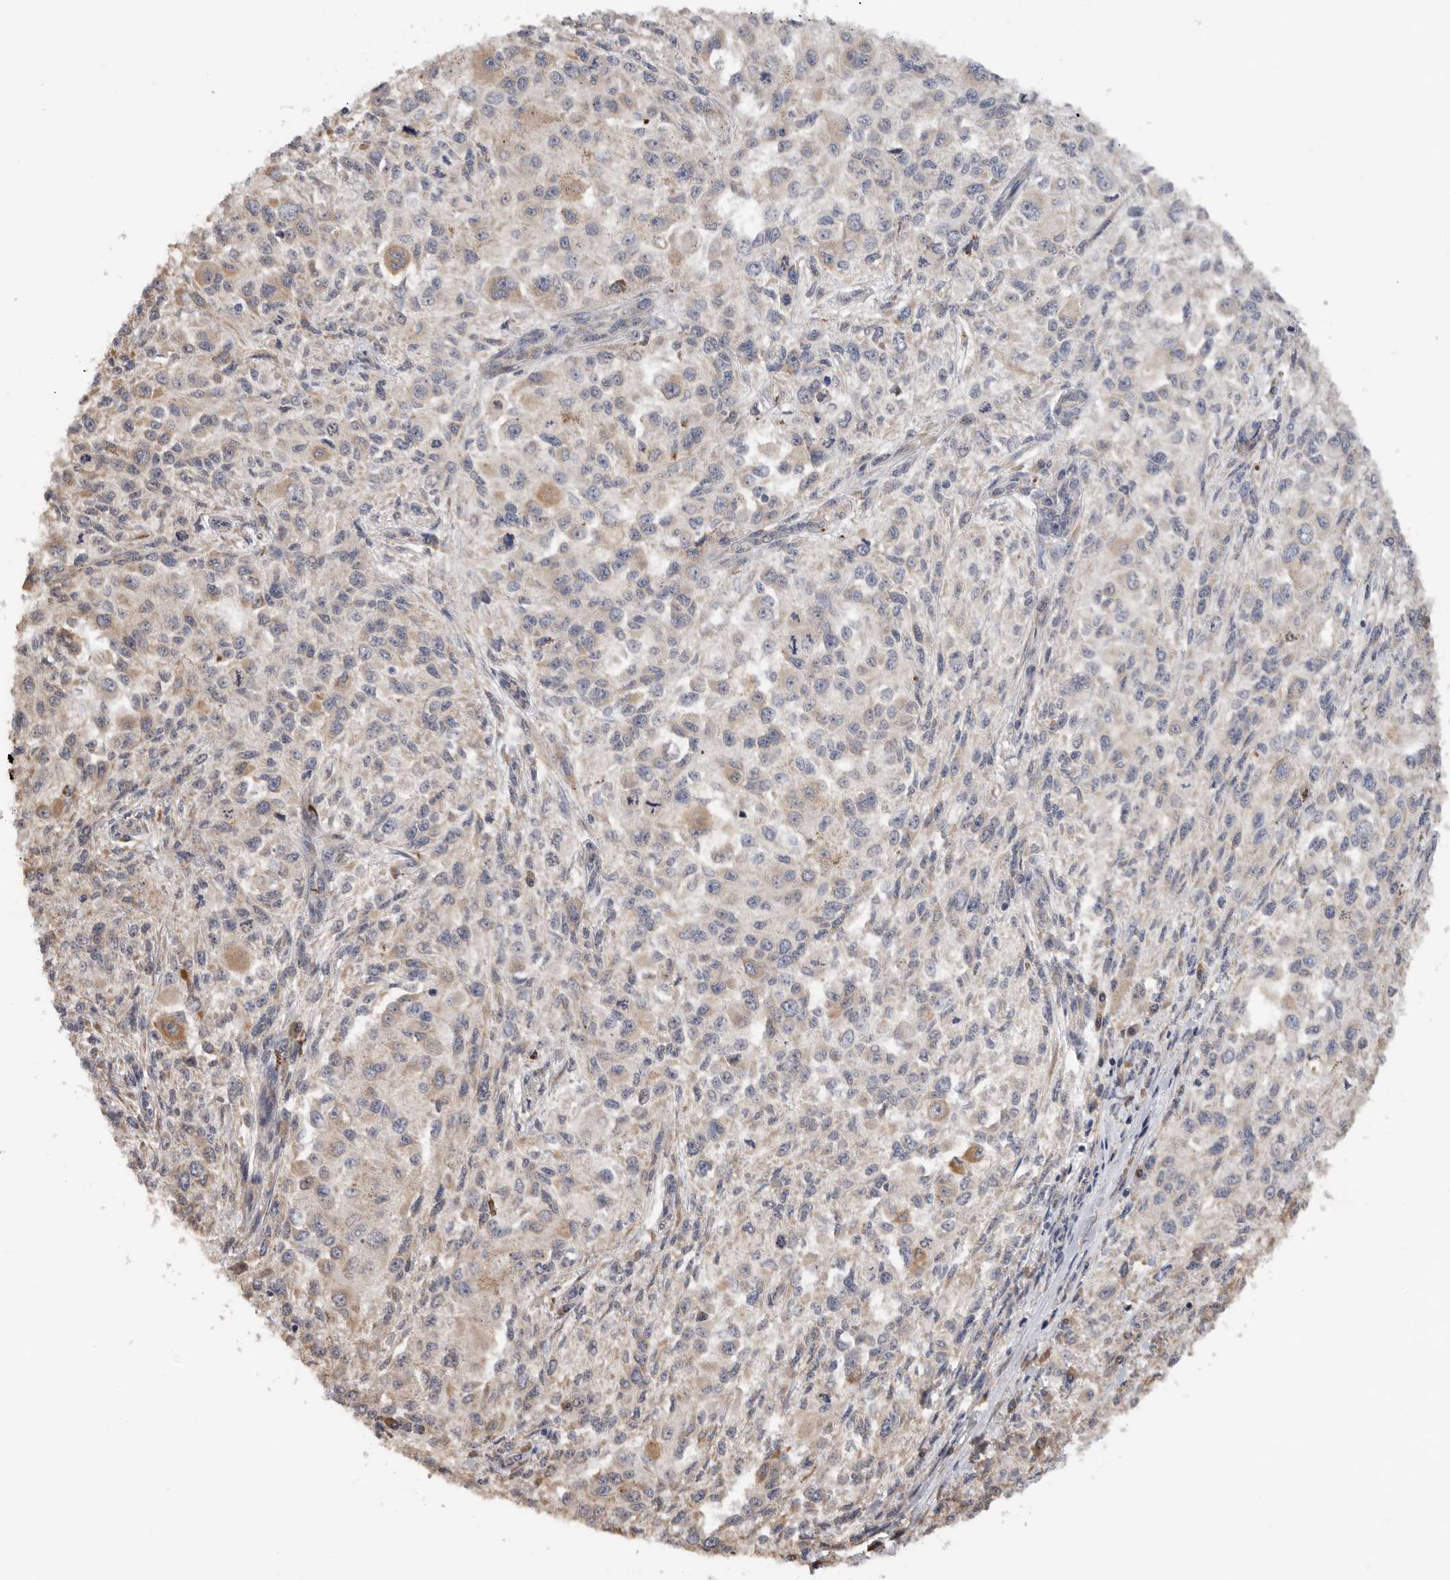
{"staining": {"intensity": "negative", "quantity": "none", "location": "none"}, "tissue": "melanoma", "cell_type": "Tumor cells", "image_type": "cancer", "snomed": [{"axis": "morphology", "description": "Necrosis, NOS"}, {"axis": "morphology", "description": "Malignant melanoma, NOS"}, {"axis": "topography", "description": "Skin"}], "caption": "The histopathology image exhibits no staining of tumor cells in malignant melanoma. The staining is performed using DAB (3,3'-diaminobenzidine) brown chromogen with nuclei counter-stained in using hematoxylin.", "gene": "CDC42BPB", "patient": {"sex": "female", "age": 87}}